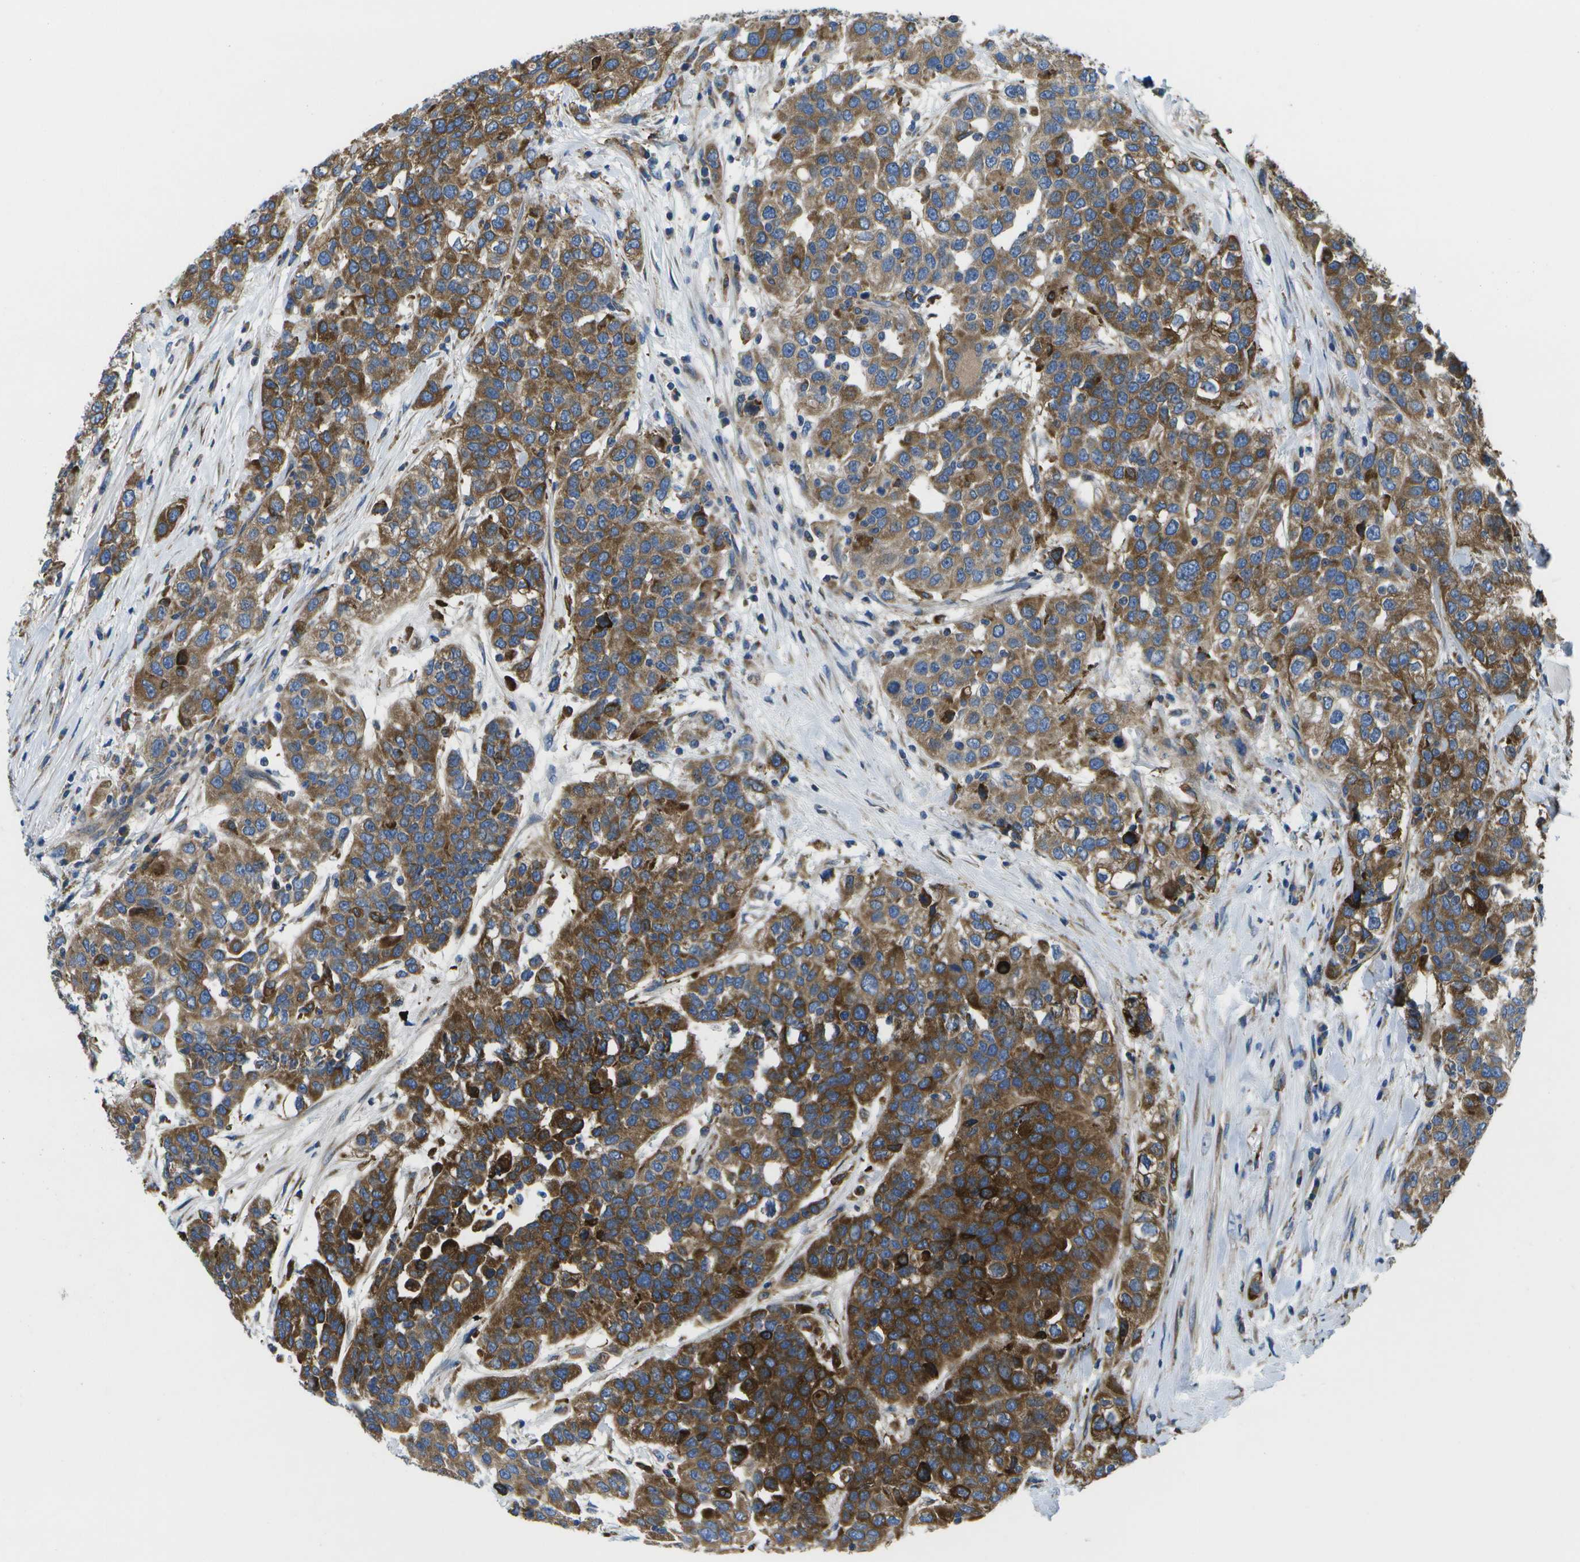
{"staining": {"intensity": "moderate", "quantity": ">75%", "location": "cytoplasmic/membranous"}, "tissue": "urothelial cancer", "cell_type": "Tumor cells", "image_type": "cancer", "snomed": [{"axis": "morphology", "description": "Urothelial carcinoma, High grade"}, {"axis": "topography", "description": "Urinary bladder"}], "caption": "A histopathology image showing moderate cytoplasmic/membranous positivity in about >75% of tumor cells in high-grade urothelial carcinoma, as visualized by brown immunohistochemical staining.", "gene": "GDF5", "patient": {"sex": "female", "age": 80}}